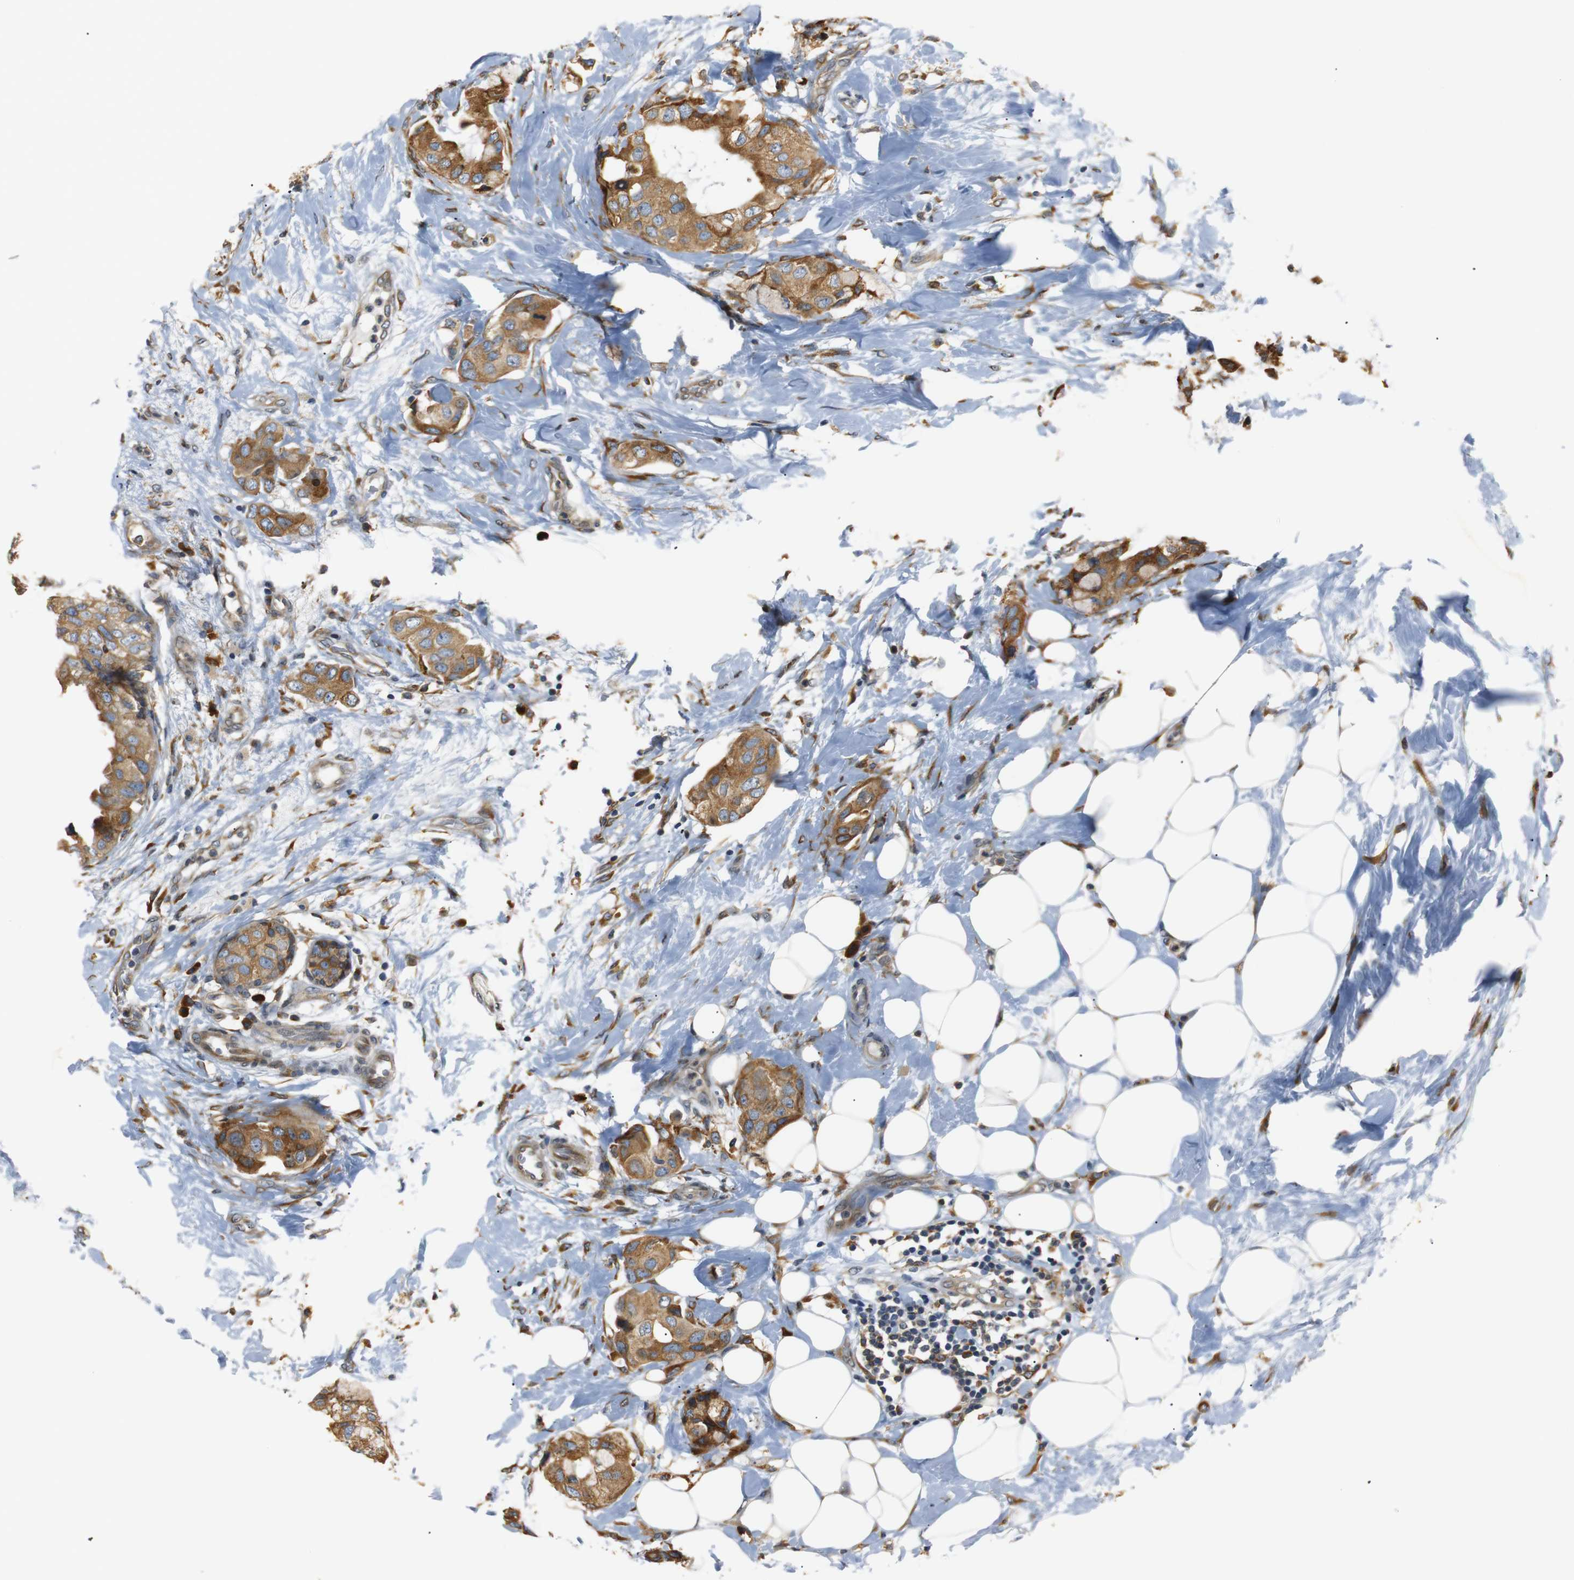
{"staining": {"intensity": "moderate", "quantity": ">75%", "location": "cytoplasmic/membranous"}, "tissue": "breast cancer", "cell_type": "Tumor cells", "image_type": "cancer", "snomed": [{"axis": "morphology", "description": "Duct carcinoma"}, {"axis": "topography", "description": "Breast"}], "caption": "Protein staining of intraductal carcinoma (breast) tissue displays moderate cytoplasmic/membranous positivity in about >75% of tumor cells. Nuclei are stained in blue.", "gene": "TMED2", "patient": {"sex": "female", "age": 40}}